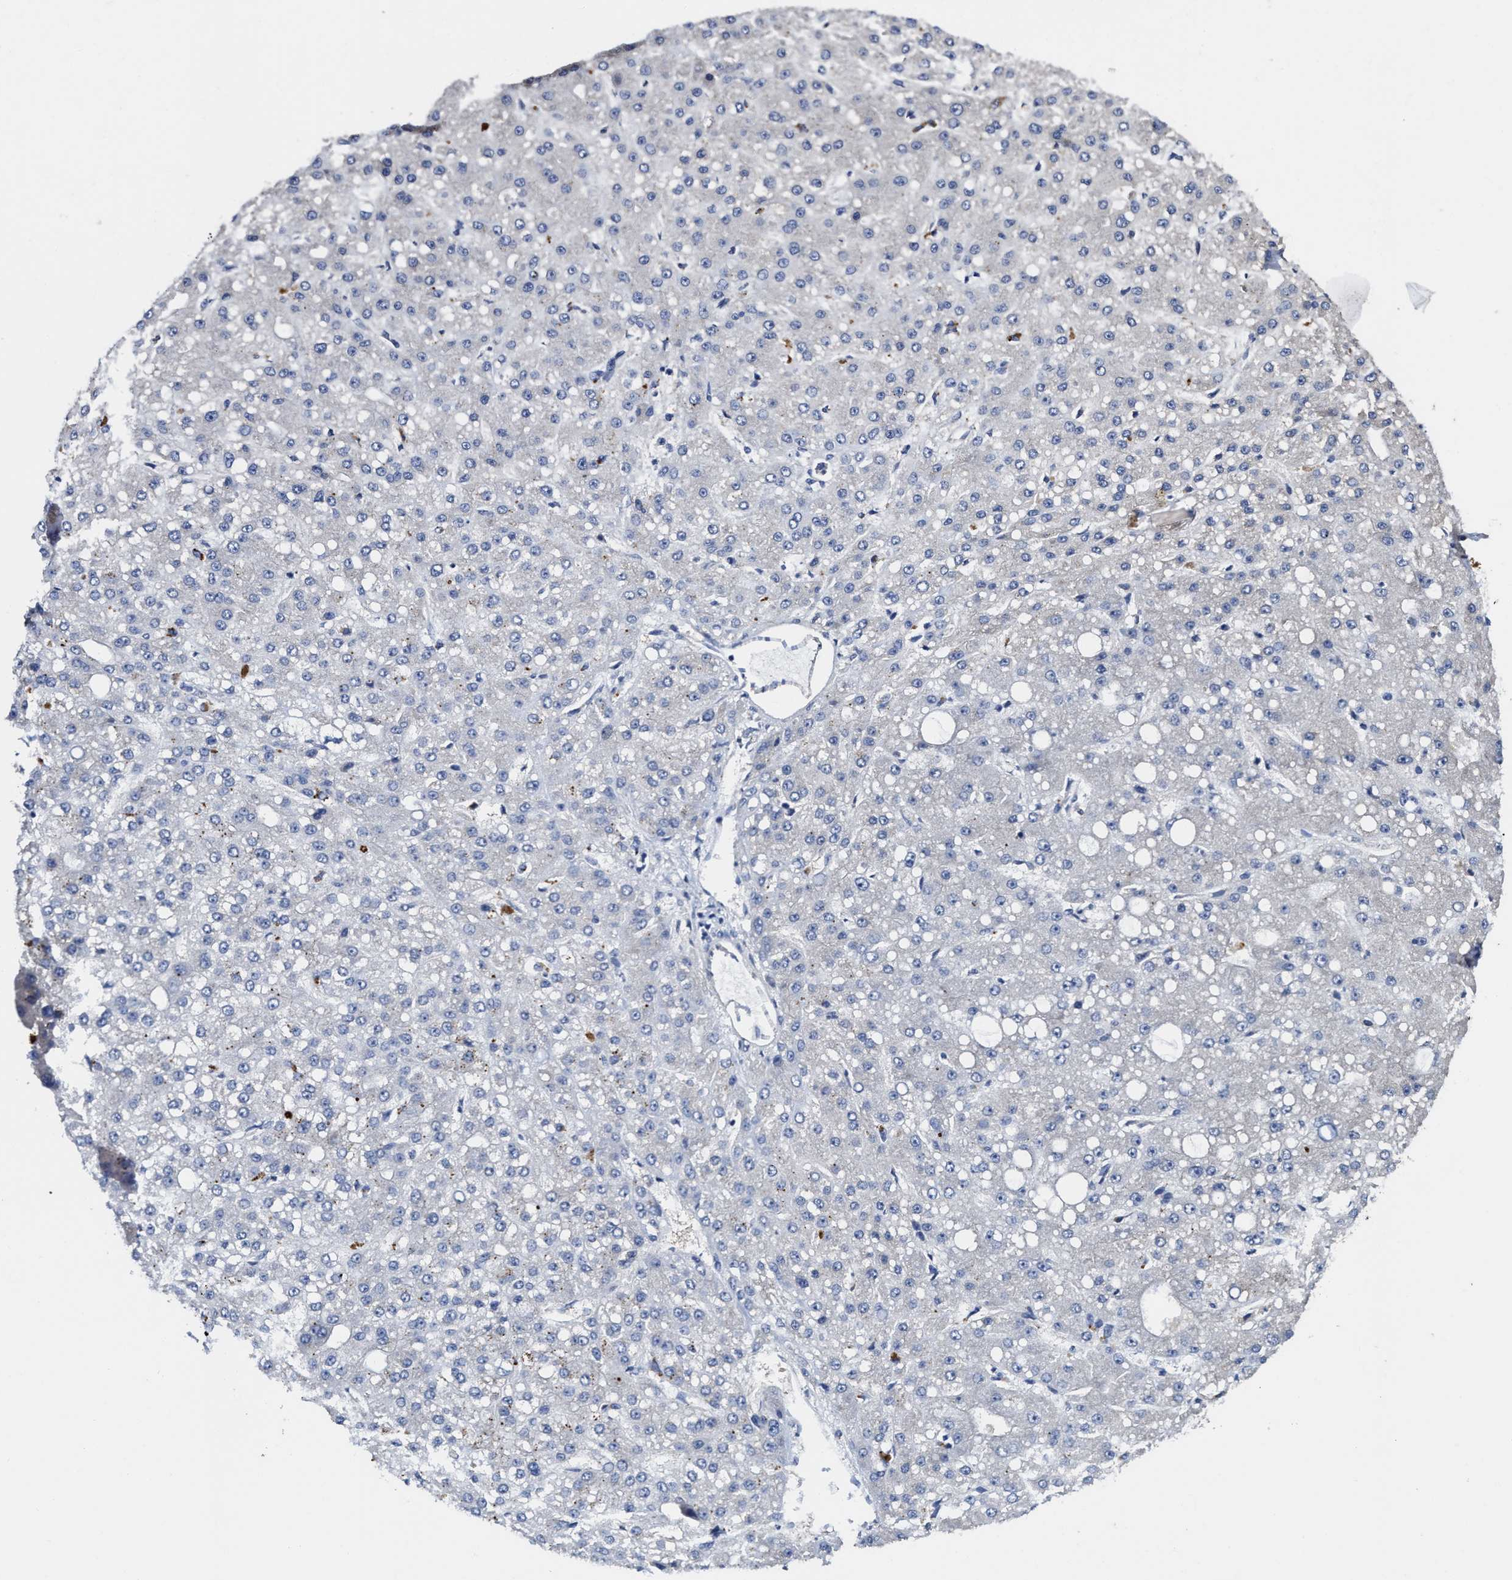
{"staining": {"intensity": "negative", "quantity": "none", "location": "none"}, "tissue": "liver cancer", "cell_type": "Tumor cells", "image_type": "cancer", "snomed": [{"axis": "morphology", "description": "Carcinoma, Hepatocellular, NOS"}, {"axis": "topography", "description": "Liver"}], "caption": "Immunohistochemistry photomicrograph of neoplastic tissue: human liver cancer (hepatocellular carcinoma) stained with DAB (3,3'-diaminobenzidine) shows no significant protein positivity in tumor cells. (Brightfield microscopy of DAB immunohistochemistry (IHC) at high magnification).", "gene": "TRAF6", "patient": {"sex": "male", "age": 67}}